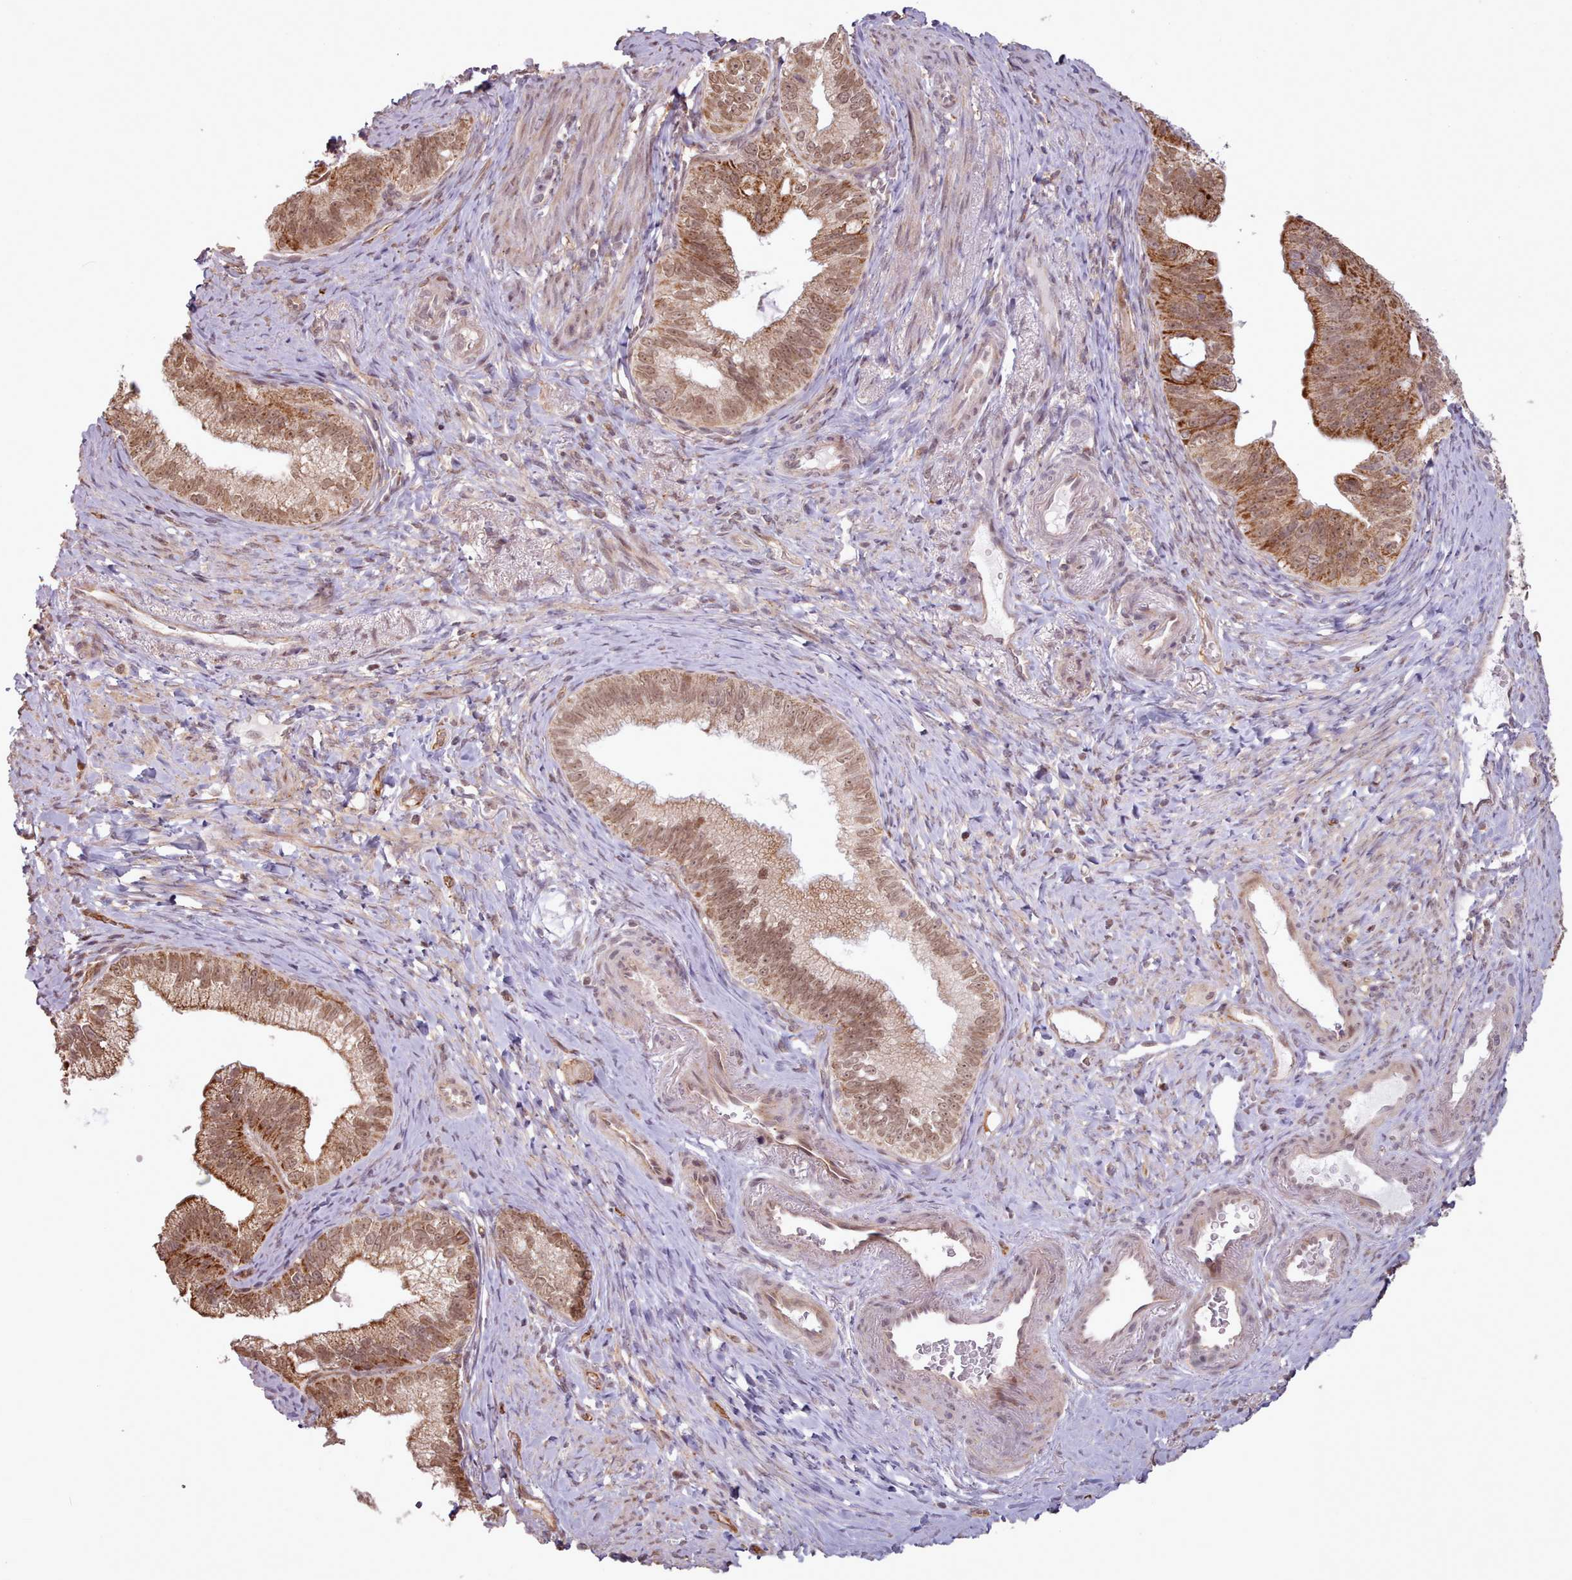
{"staining": {"intensity": "moderate", "quantity": ">75%", "location": "cytoplasmic/membranous,nuclear"}, "tissue": "pancreatic cancer", "cell_type": "Tumor cells", "image_type": "cancer", "snomed": [{"axis": "morphology", "description": "Adenocarcinoma, NOS"}, {"axis": "topography", "description": "Pancreas"}], "caption": "The image reveals staining of pancreatic cancer (adenocarcinoma), revealing moderate cytoplasmic/membranous and nuclear protein positivity (brown color) within tumor cells.", "gene": "ZMYM4", "patient": {"sex": "male", "age": 70}}